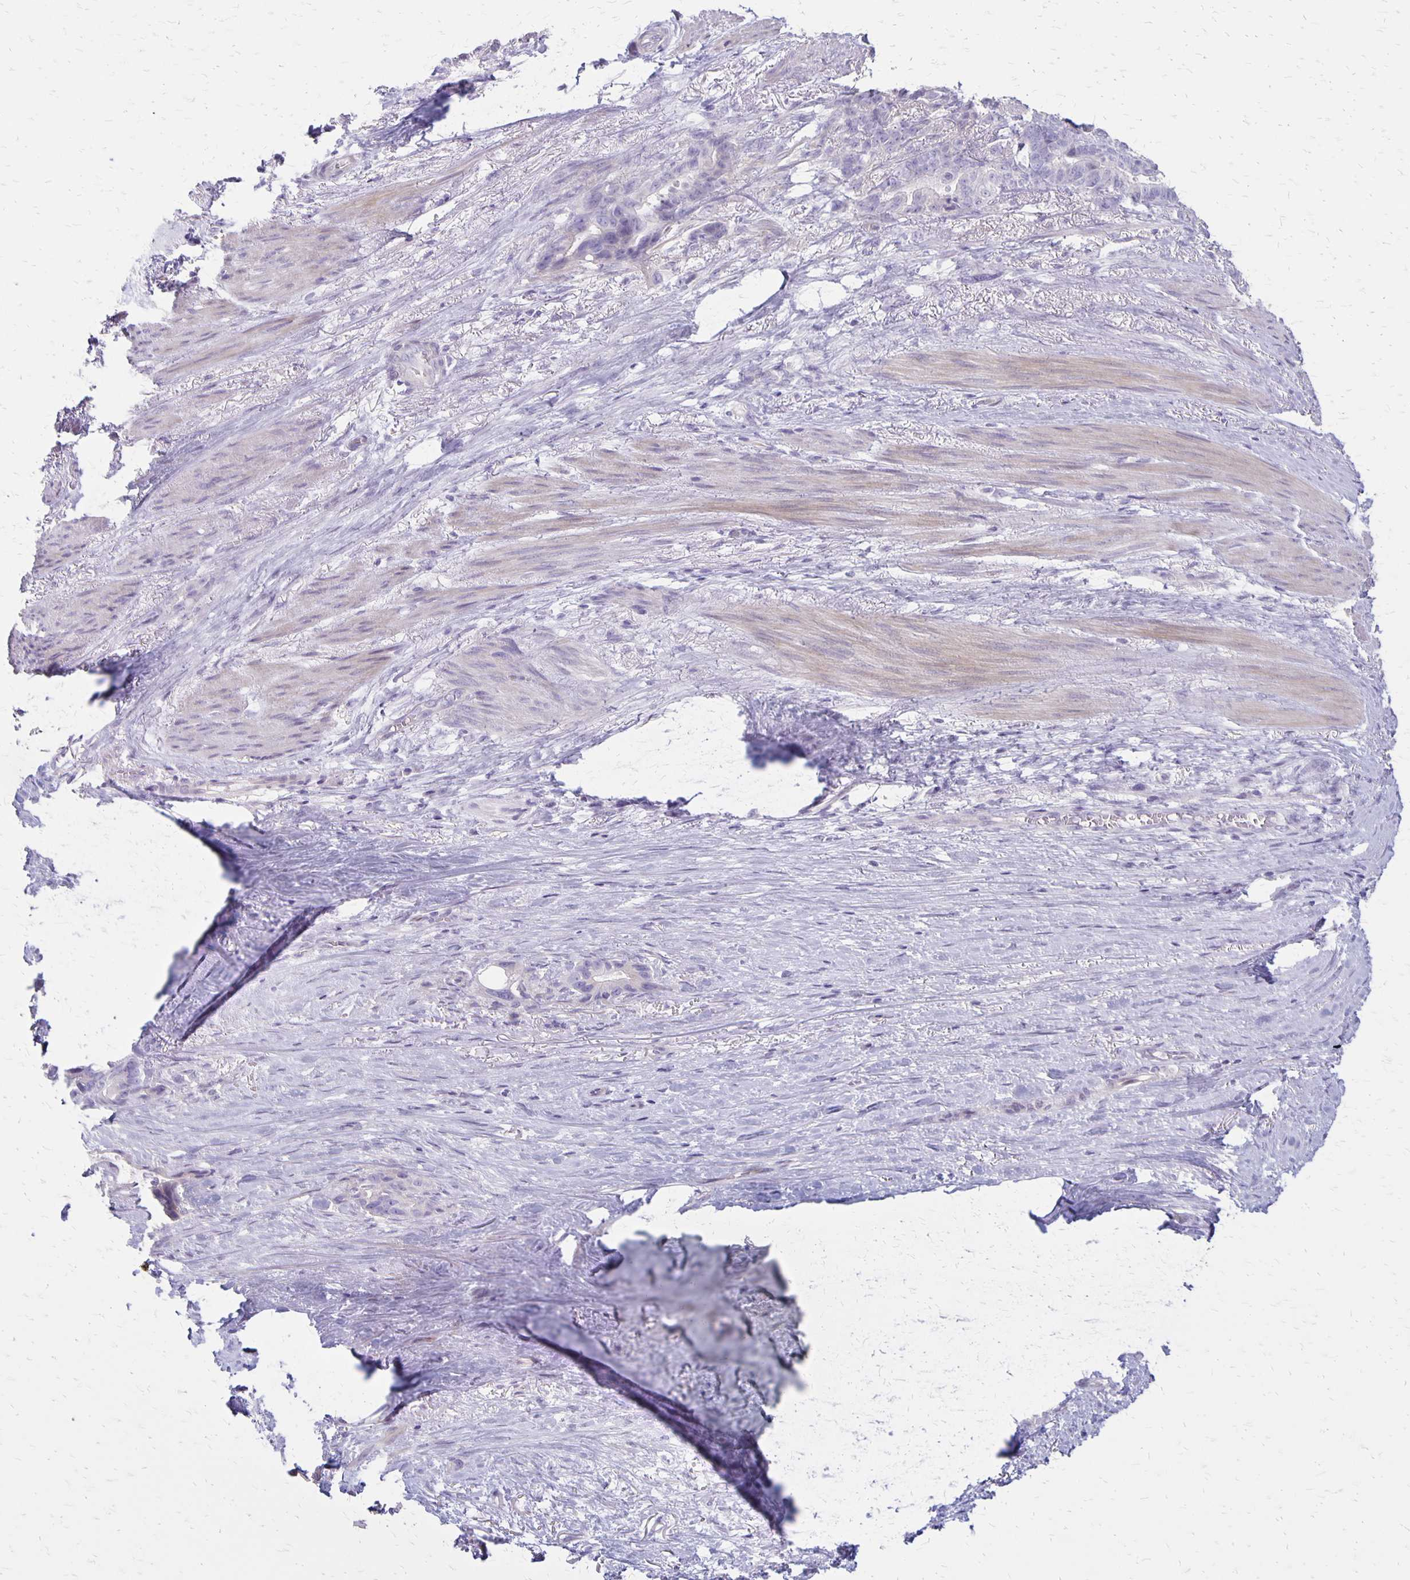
{"staining": {"intensity": "negative", "quantity": "none", "location": "none"}, "tissue": "stomach cancer", "cell_type": "Tumor cells", "image_type": "cancer", "snomed": [{"axis": "morphology", "description": "Normal tissue, NOS"}, {"axis": "morphology", "description": "Adenocarcinoma, NOS"}, {"axis": "topography", "description": "Esophagus"}, {"axis": "topography", "description": "Stomach, upper"}], "caption": "Immunohistochemistry of stomach adenocarcinoma shows no expression in tumor cells.", "gene": "HOMER1", "patient": {"sex": "male", "age": 62}}